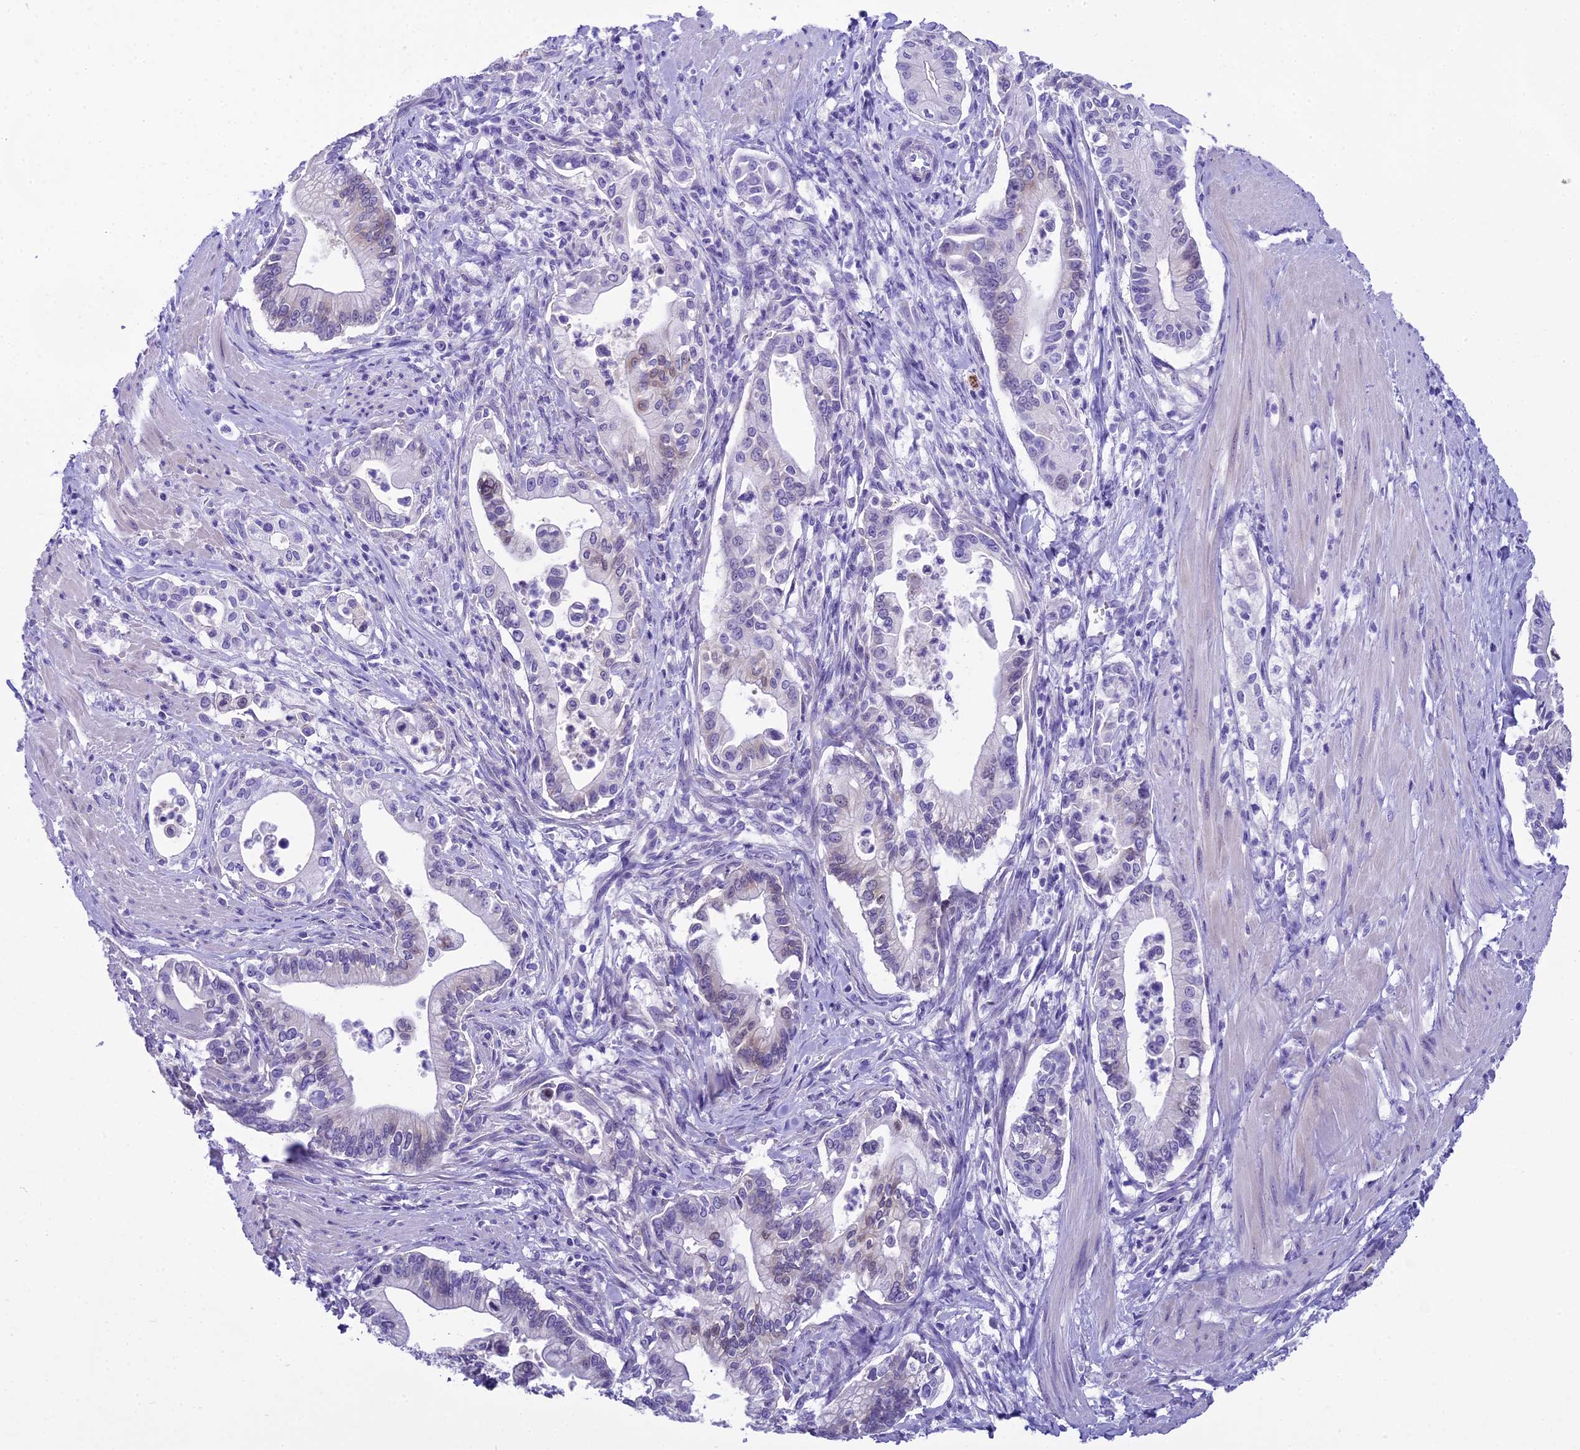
{"staining": {"intensity": "weak", "quantity": "<25%", "location": "cytoplasmic/membranous"}, "tissue": "pancreatic cancer", "cell_type": "Tumor cells", "image_type": "cancer", "snomed": [{"axis": "morphology", "description": "Adenocarcinoma, NOS"}, {"axis": "topography", "description": "Pancreas"}], "caption": "High magnification brightfield microscopy of adenocarcinoma (pancreatic) stained with DAB (3,3'-diaminobenzidine) (brown) and counterstained with hematoxylin (blue): tumor cells show no significant staining.", "gene": "KCTD14", "patient": {"sex": "male", "age": 78}}